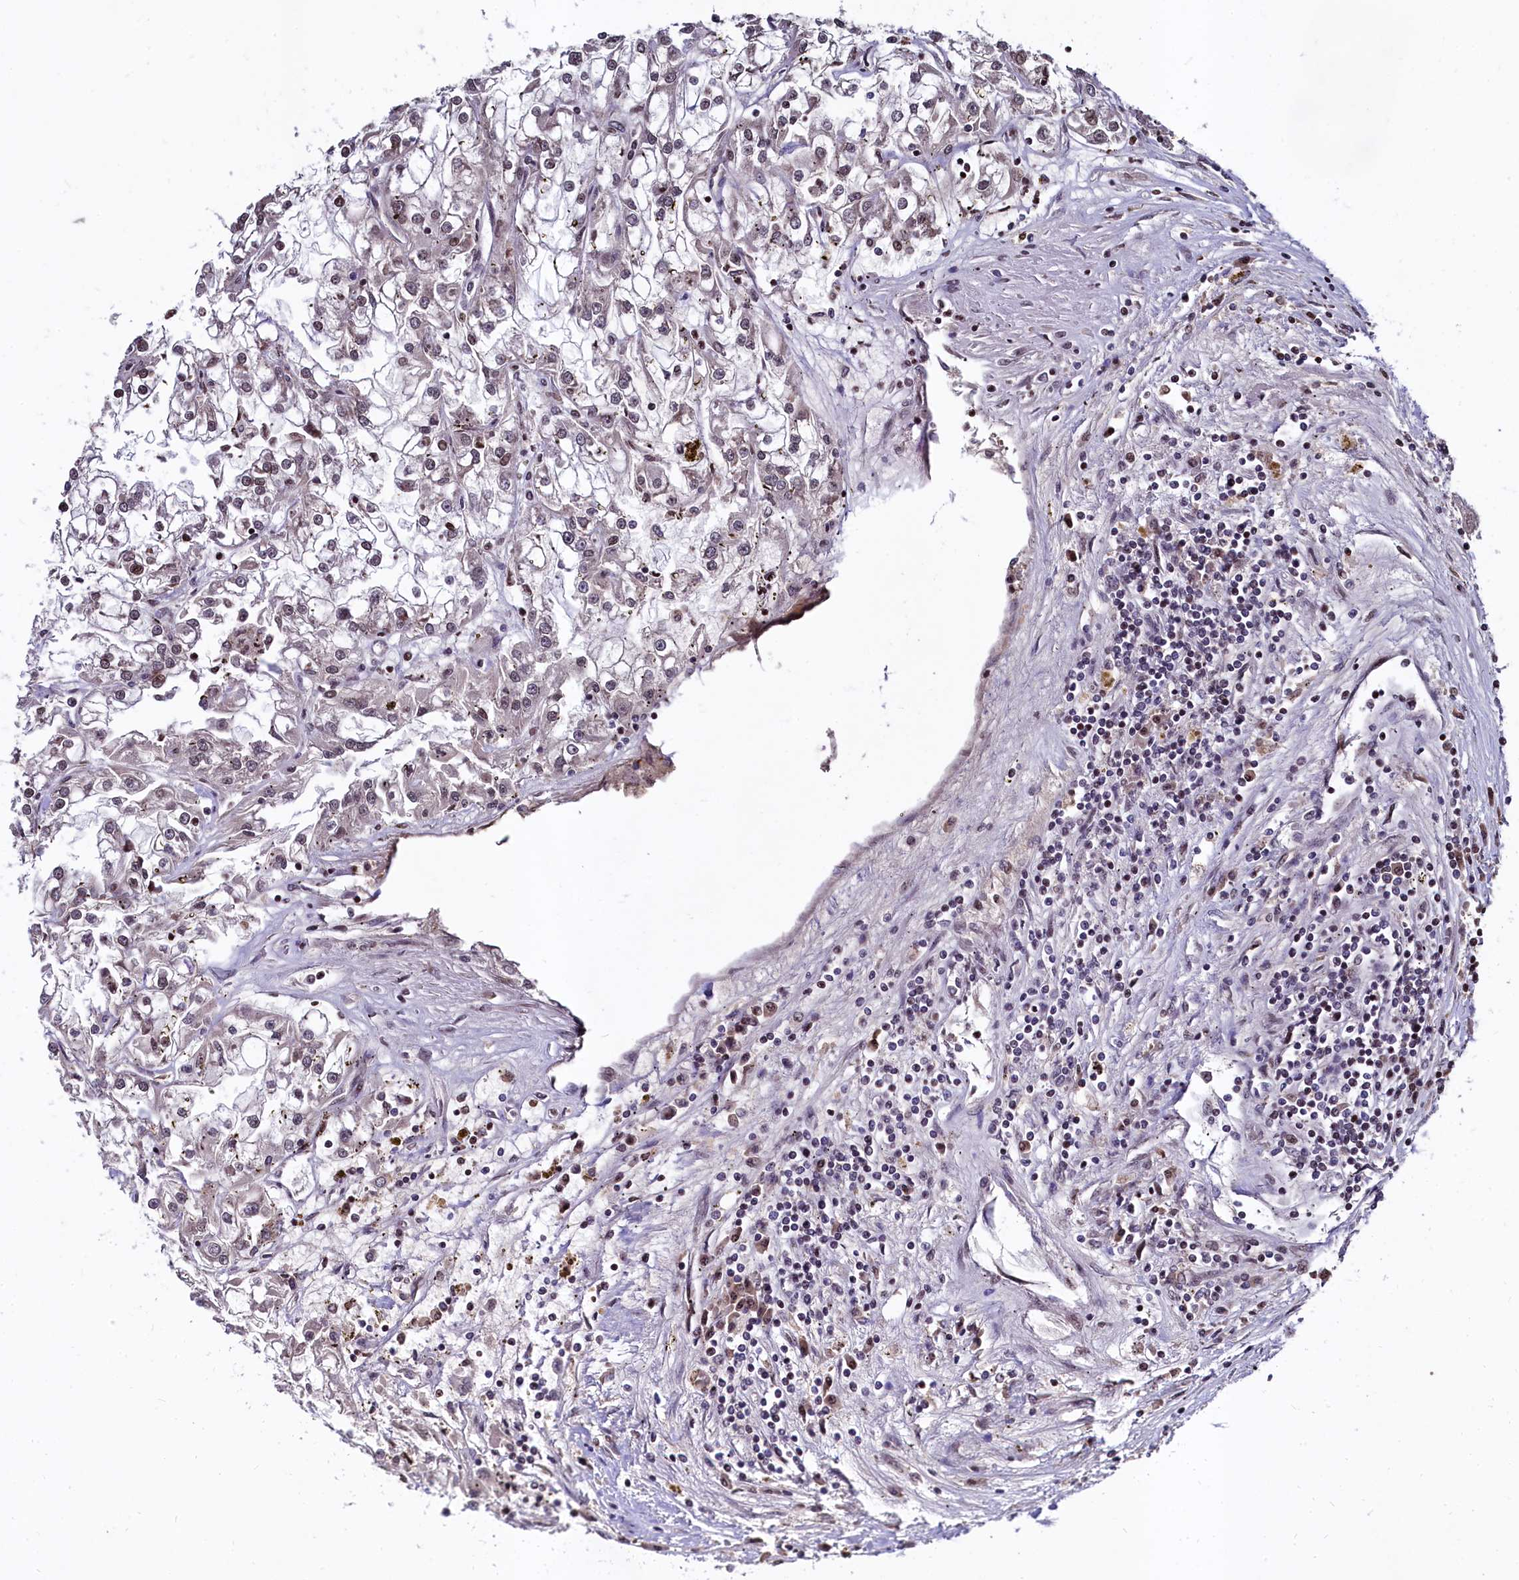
{"staining": {"intensity": "negative", "quantity": "none", "location": "none"}, "tissue": "renal cancer", "cell_type": "Tumor cells", "image_type": "cancer", "snomed": [{"axis": "morphology", "description": "Adenocarcinoma, NOS"}, {"axis": "topography", "description": "Kidney"}], "caption": "The immunohistochemistry micrograph has no significant positivity in tumor cells of renal cancer (adenocarcinoma) tissue.", "gene": "FAM217B", "patient": {"sex": "female", "age": 52}}